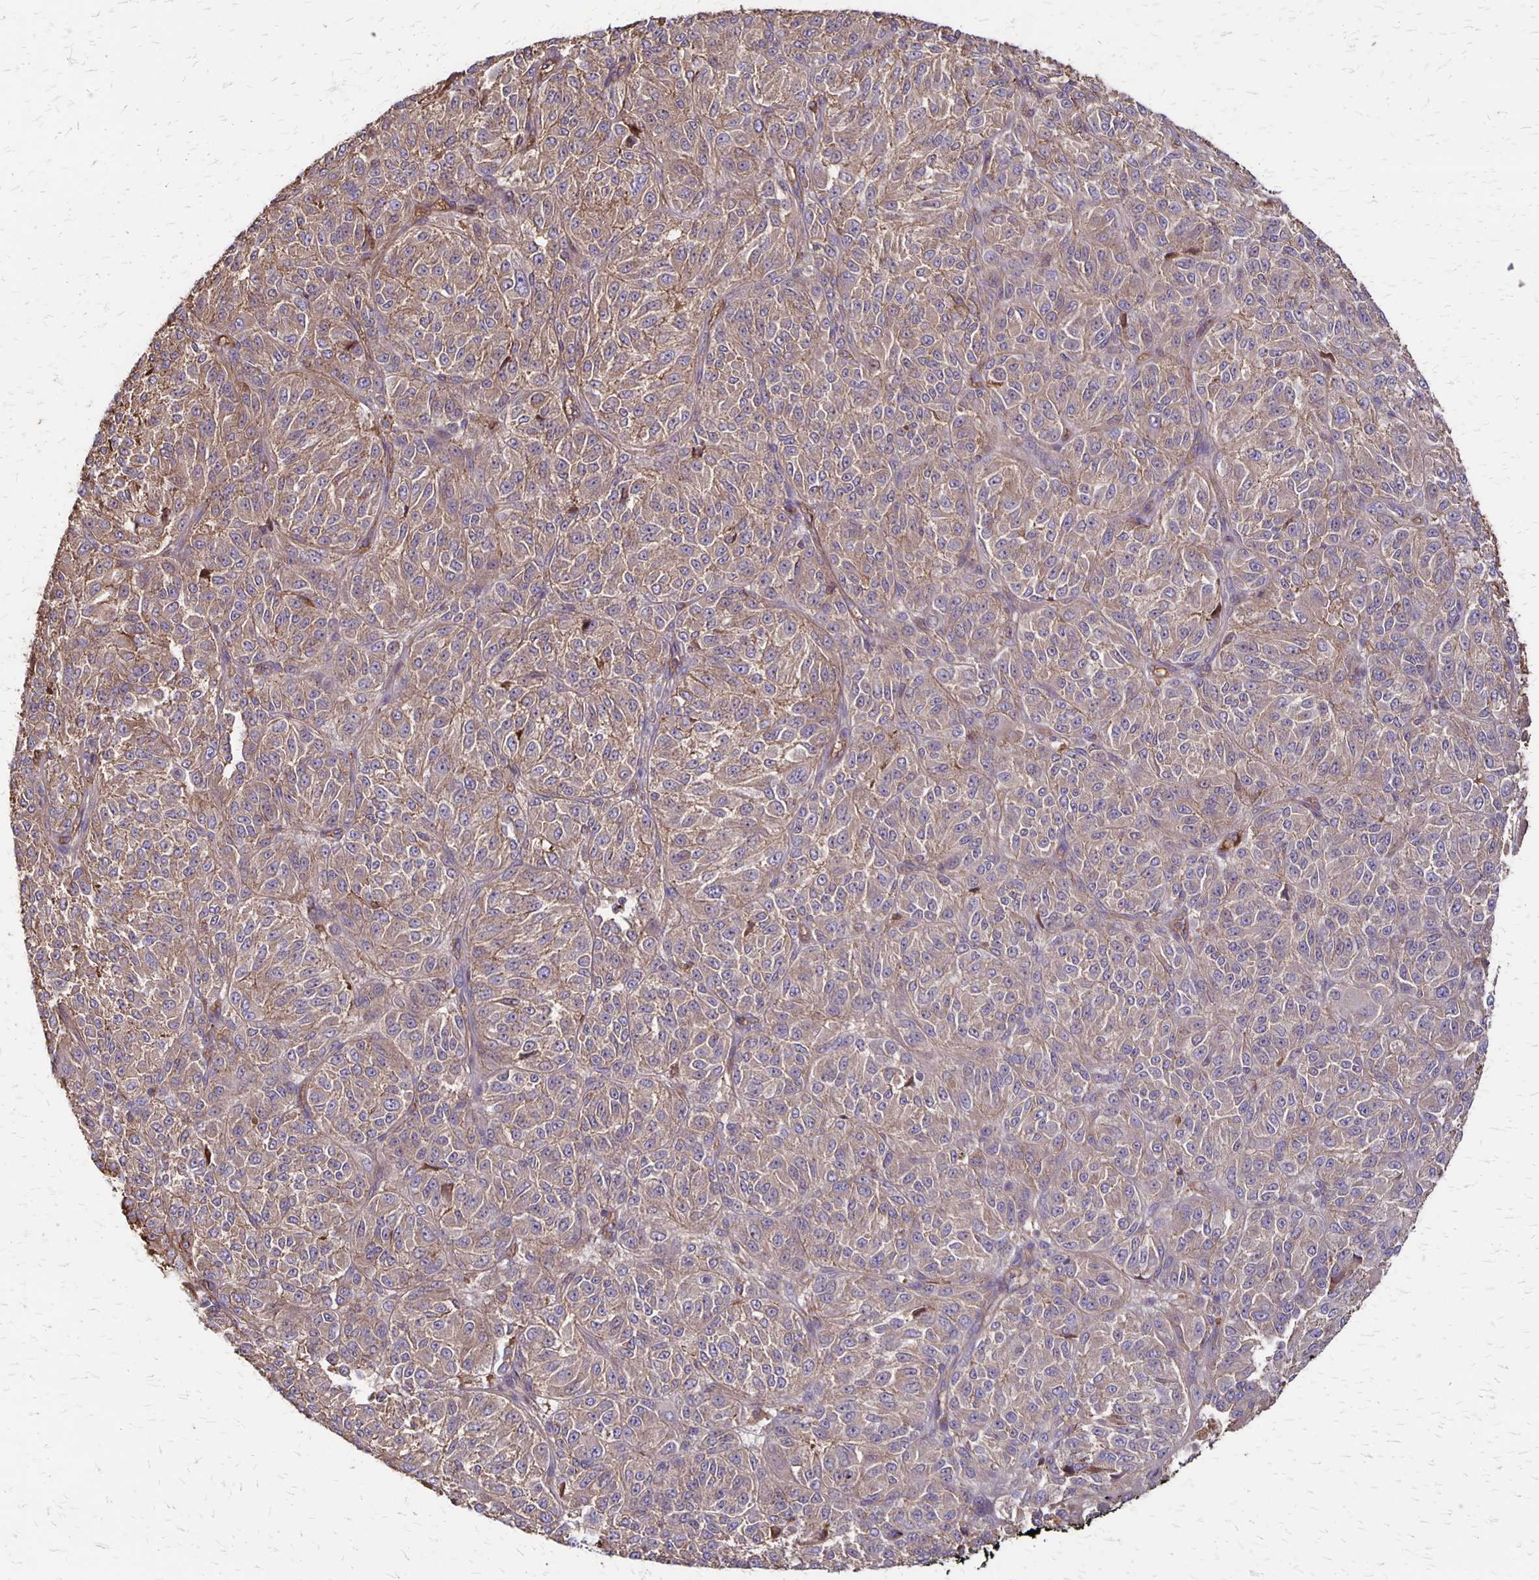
{"staining": {"intensity": "weak", "quantity": "25%-75%", "location": "cytoplasmic/membranous"}, "tissue": "melanoma", "cell_type": "Tumor cells", "image_type": "cancer", "snomed": [{"axis": "morphology", "description": "Malignant melanoma, Metastatic site"}, {"axis": "topography", "description": "Brain"}], "caption": "DAB immunohistochemical staining of melanoma exhibits weak cytoplasmic/membranous protein positivity in approximately 25%-75% of tumor cells.", "gene": "PROM2", "patient": {"sex": "female", "age": 56}}